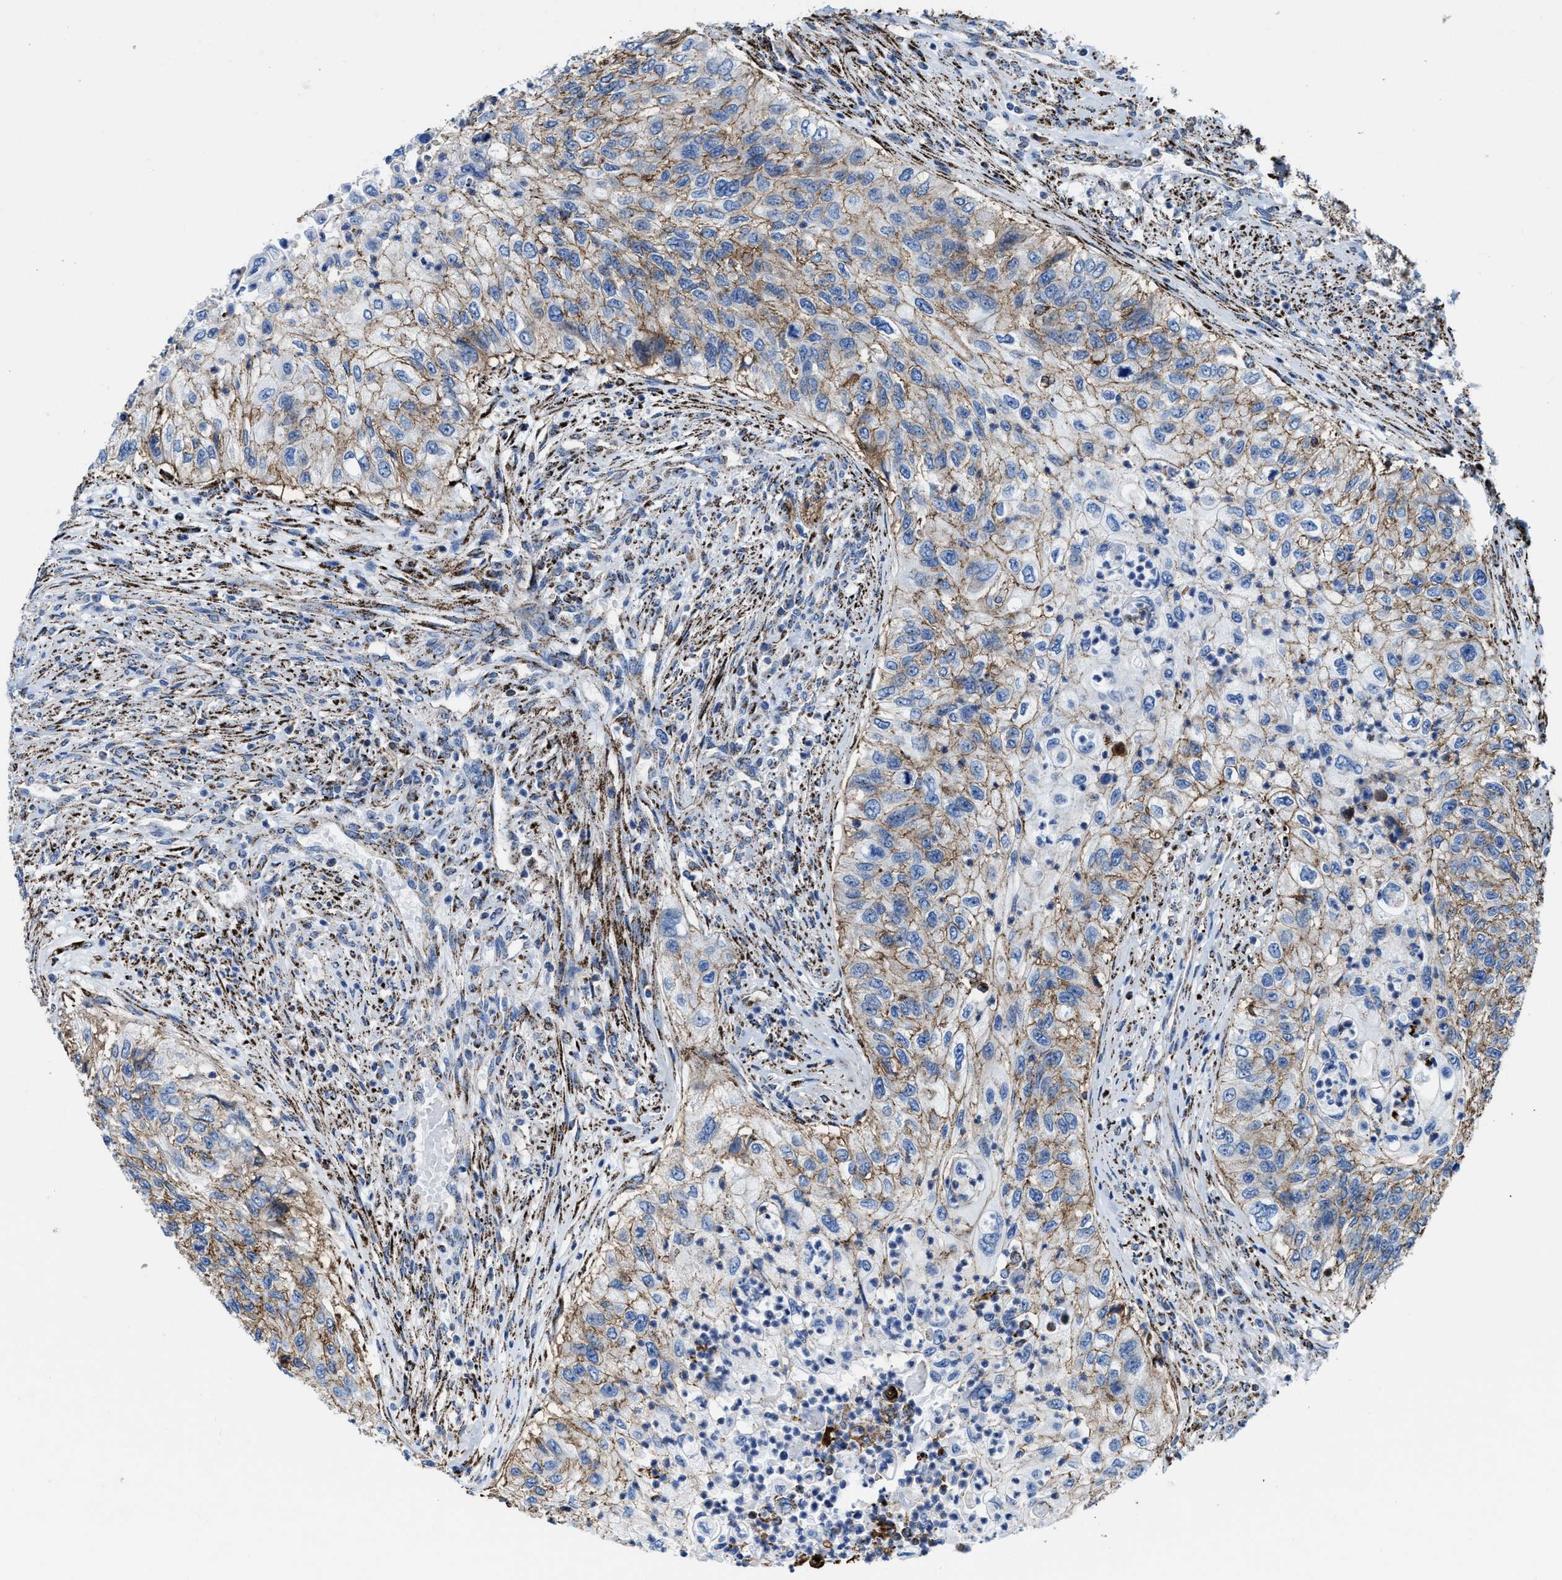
{"staining": {"intensity": "weak", "quantity": "25%-75%", "location": "cytoplasmic/membranous"}, "tissue": "urothelial cancer", "cell_type": "Tumor cells", "image_type": "cancer", "snomed": [{"axis": "morphology", "description": "Urothelial carcinoma, High grade"}, {"axis": "topography", "description": "Urinary bladder"}], "caption": "Brown immunohistochemical staining in high-grade urothelial carcinoma demonstrates weak cytoplasmic/membranous expression in about 25%-75% of tumor cells.", "gene": "ALDH1B1", "patient": {"sex": "female", "age": 60}}